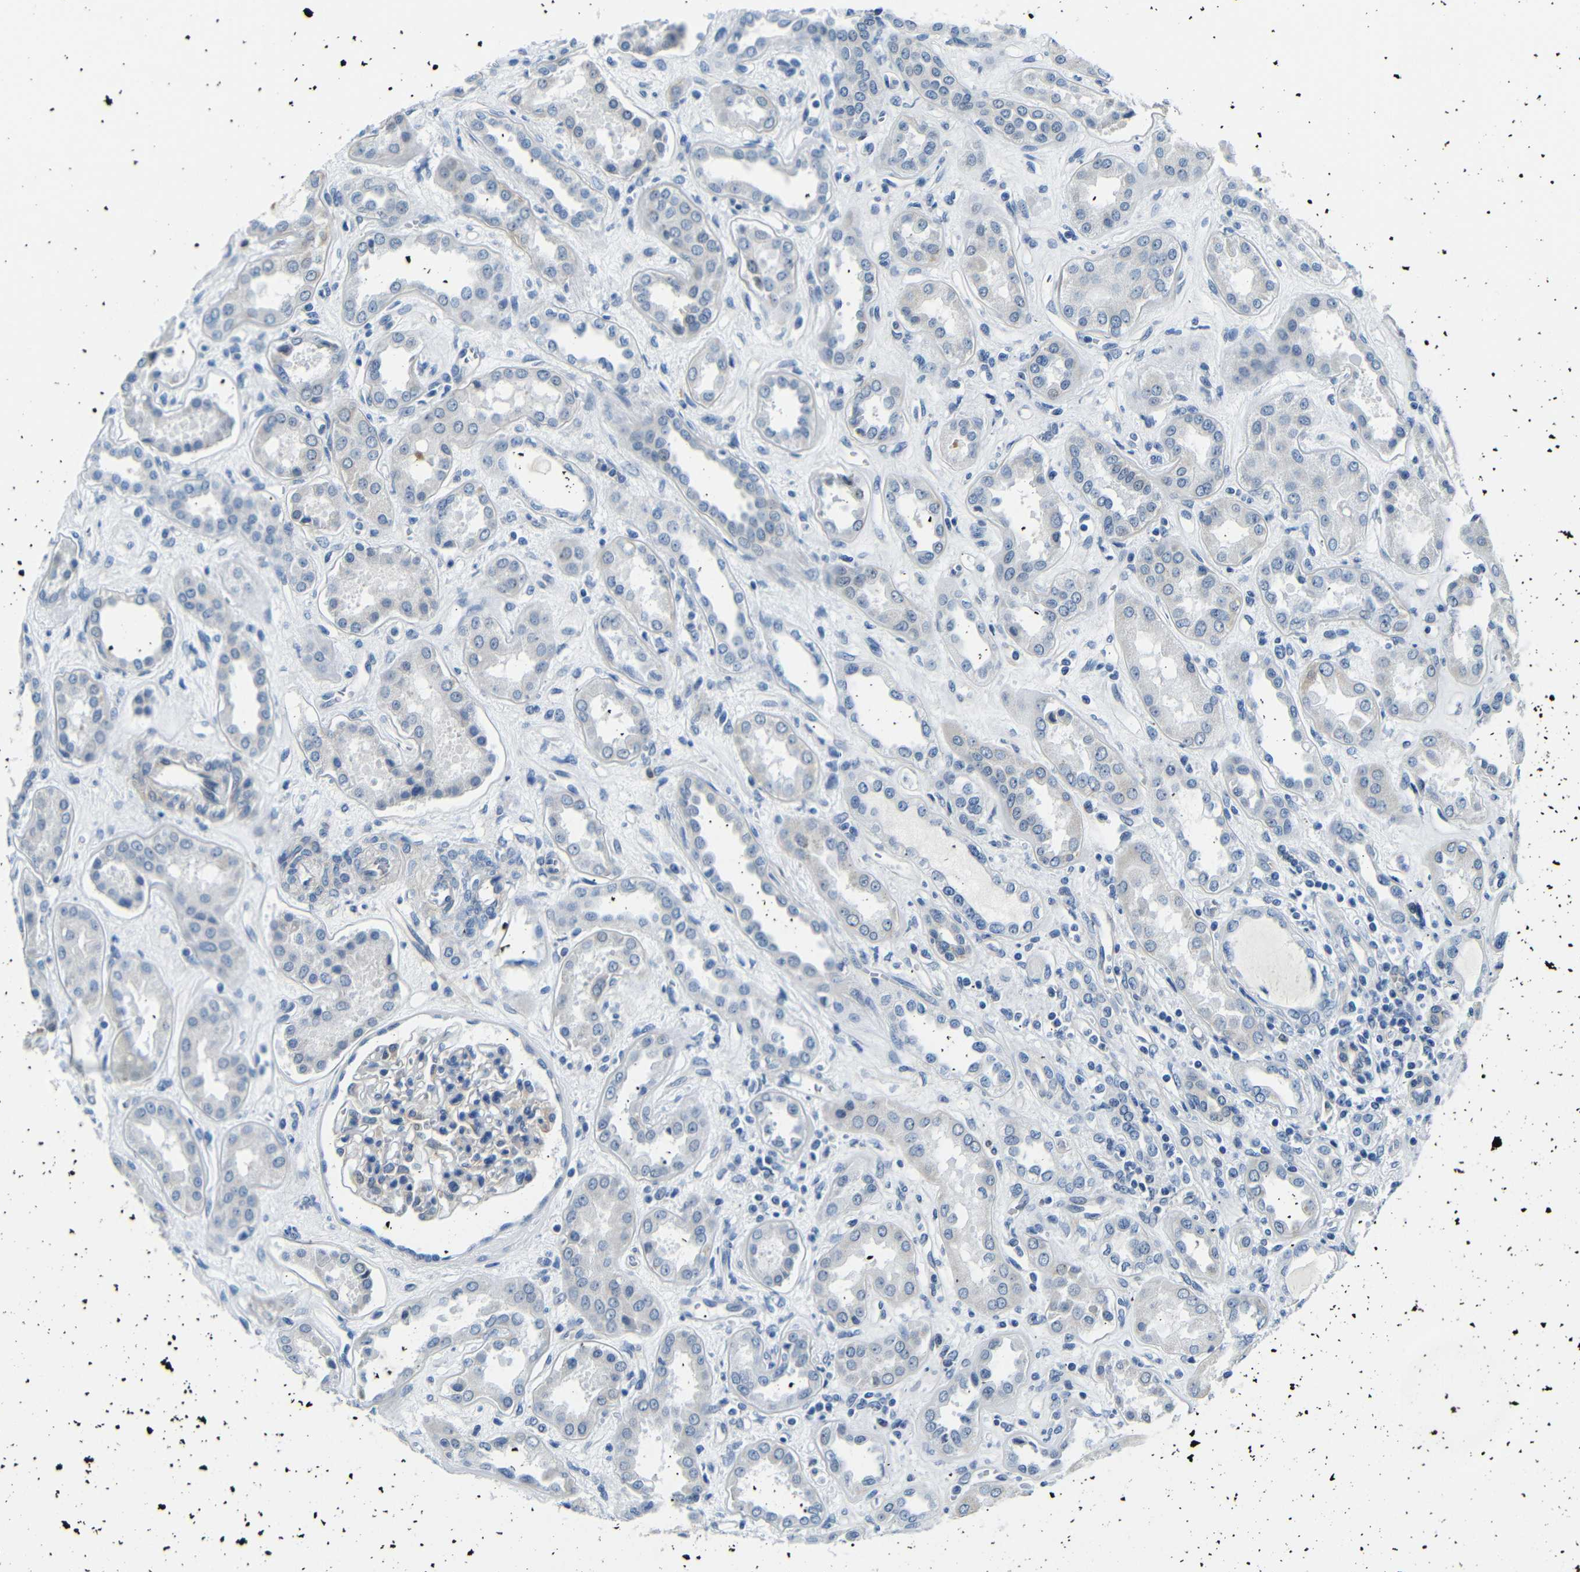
{"staining": {"intensity": "negative", "quantity": "none", "location": "none"}, "tissue": "kidney", "cell_type": "Cells in glomeruli", "image_type": "normal", "snomed": [{"axis": "morphology", "description": "Normal tissue, NOS"}, {"axis": "topography", "description": "Kidney"}], "caption": "Cells in glomeruli are negative for brown protein staining in unremarkable kidney. (DAB (3,3'-diaminobenzidine) immunohistochemistry with hematoxylin counter stain).", "gene": "TAFA1", "patient": {"sex": "male", "age": 59}}